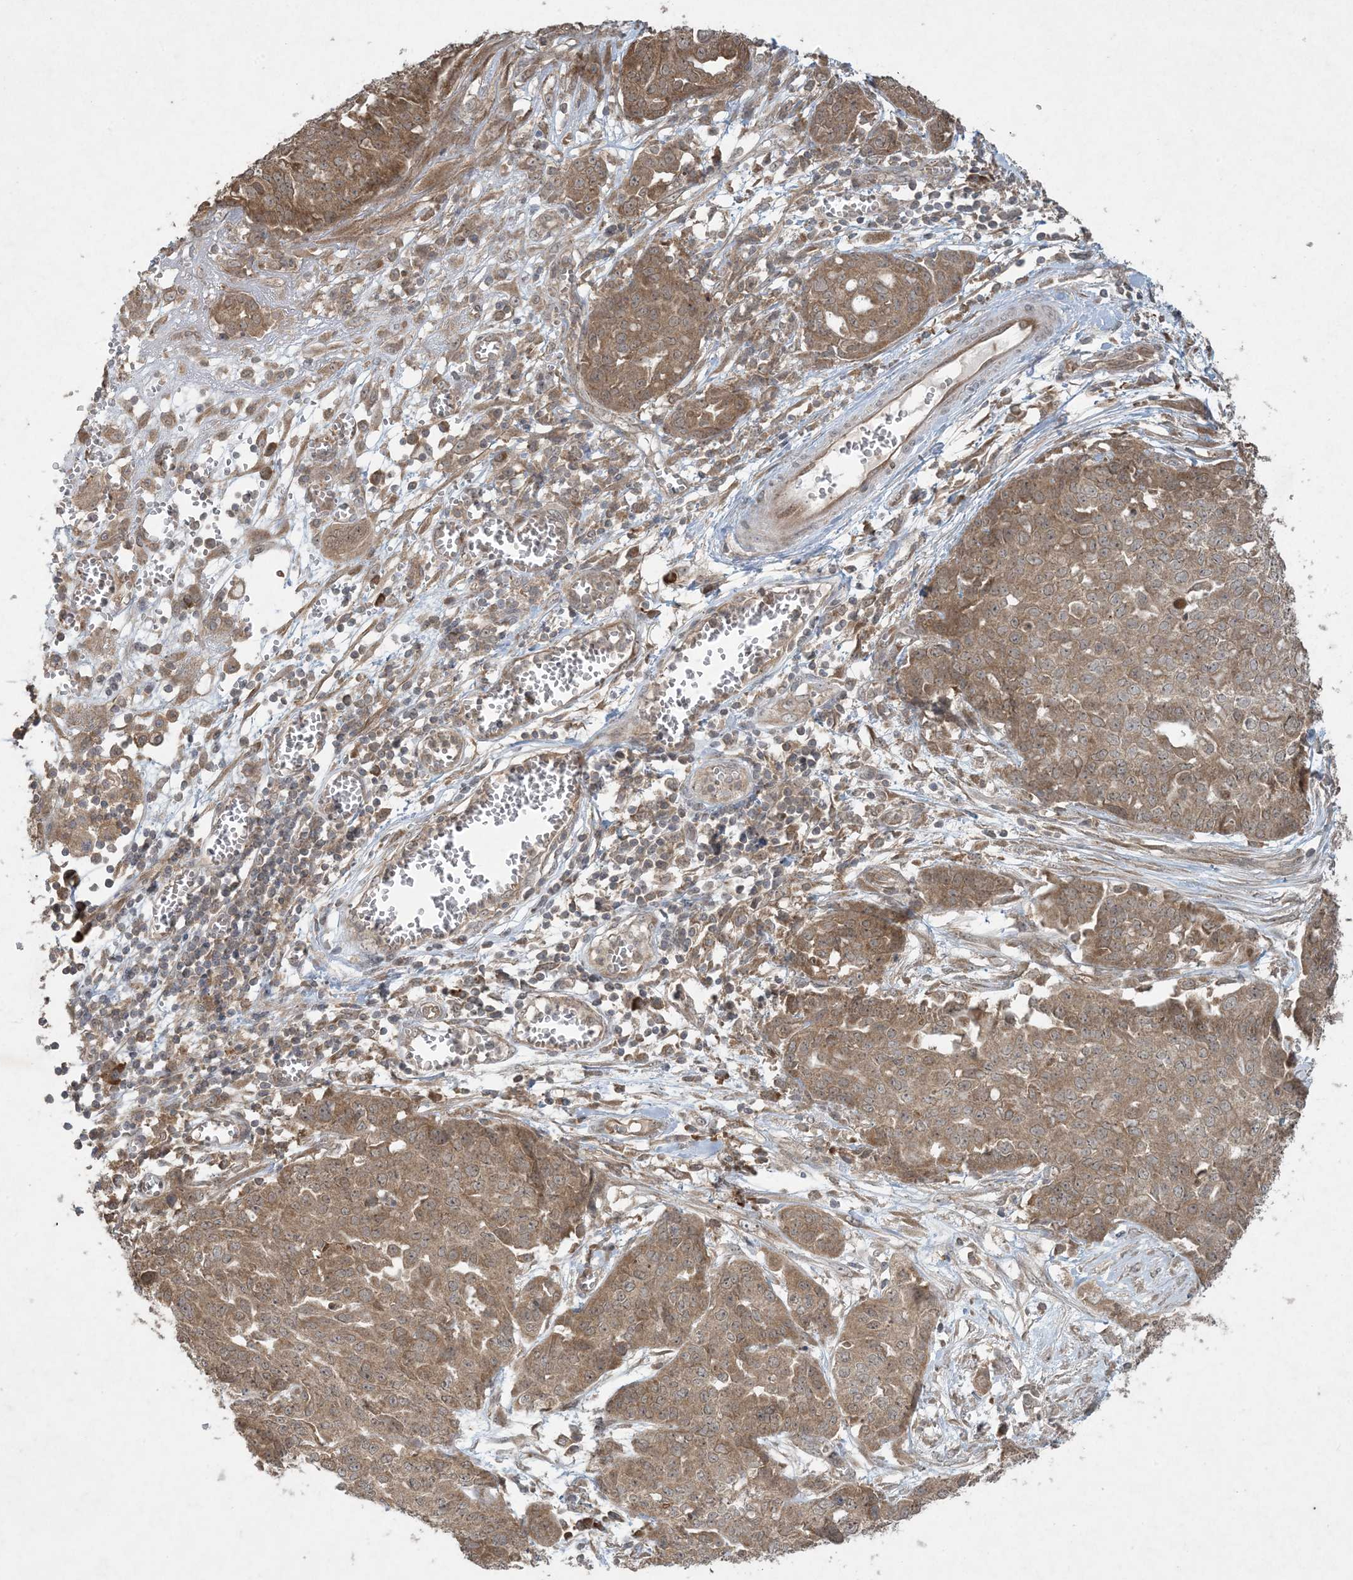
{"staining": {"intensity": "moderate", "quantity": ">75%", "location": "cytoplasmic/membranous,nuclear"}, "tissue": "ovarian cancer", "cell_type": "Tumor cells", "image_type": "cancer", "snomed": [{"axis": "morphology", "description": "Cystadenocarcinoma, serous, NOS"}, {"axis": "topography", "description": "Soft tissue"}, {"axis": "topography", "description": "Ovary"}], "caption": "Immunohistochemistry staining of ovarian cancer (serous cystadenocarcinoma), which demonstrates medium levels of moderate cytoplasmic/membranous and nuclear staining in about >75% of tumor cells indicating moderate cytoplasmic/membranous and nuclear protein staining. The staining was performed using DAB (3,3'-diaminobenzidine) (brown) for protein detection and nuclei were counterstained in hematoxylin (blue).", "gene": "NRBP2", "patient": {"sex": "female", "age": 57}}